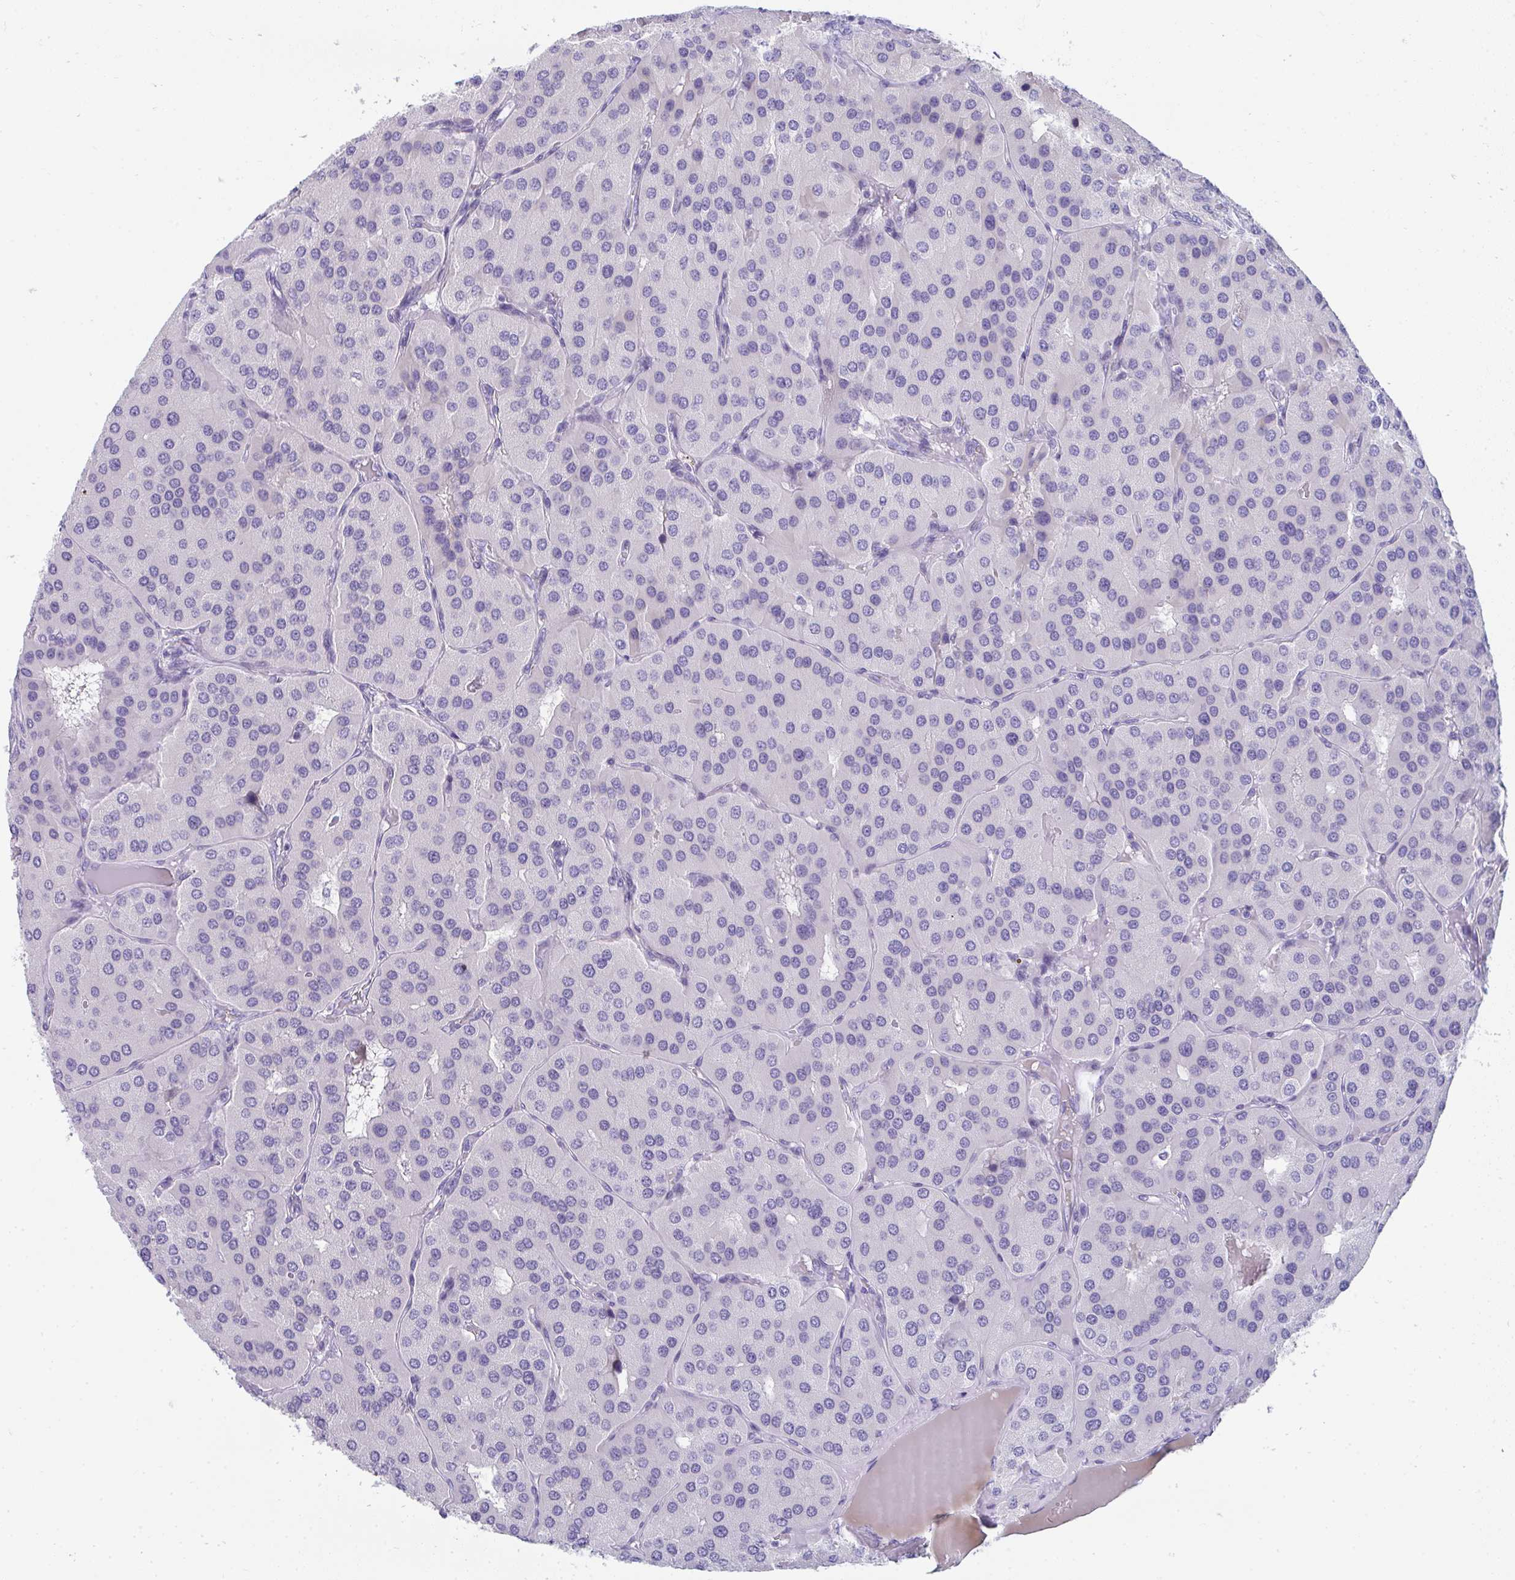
{"staining": {"intensity": "negative", "quantity": "none", "location": "none"}, "tissue": "parathyroid gland", "cell_type": "Glandular cells", "image_type": "normal", "snomed": [{"axis": "morphology", "description": "Normal tissue, NOS"}, {"axis": "morphology", "description": "Adenoma, NOS"}, {"axis": "topography", "description": "Parathyroid gland"}], "caption": "Micrograph shows no protein positivity in glandular cells of normal parathyroid gland. (DAB IHC visualized using brightfield microscopy, high magnification).", "gene": "TTC30A", "patient": {"sex": "female", "age": 86}}